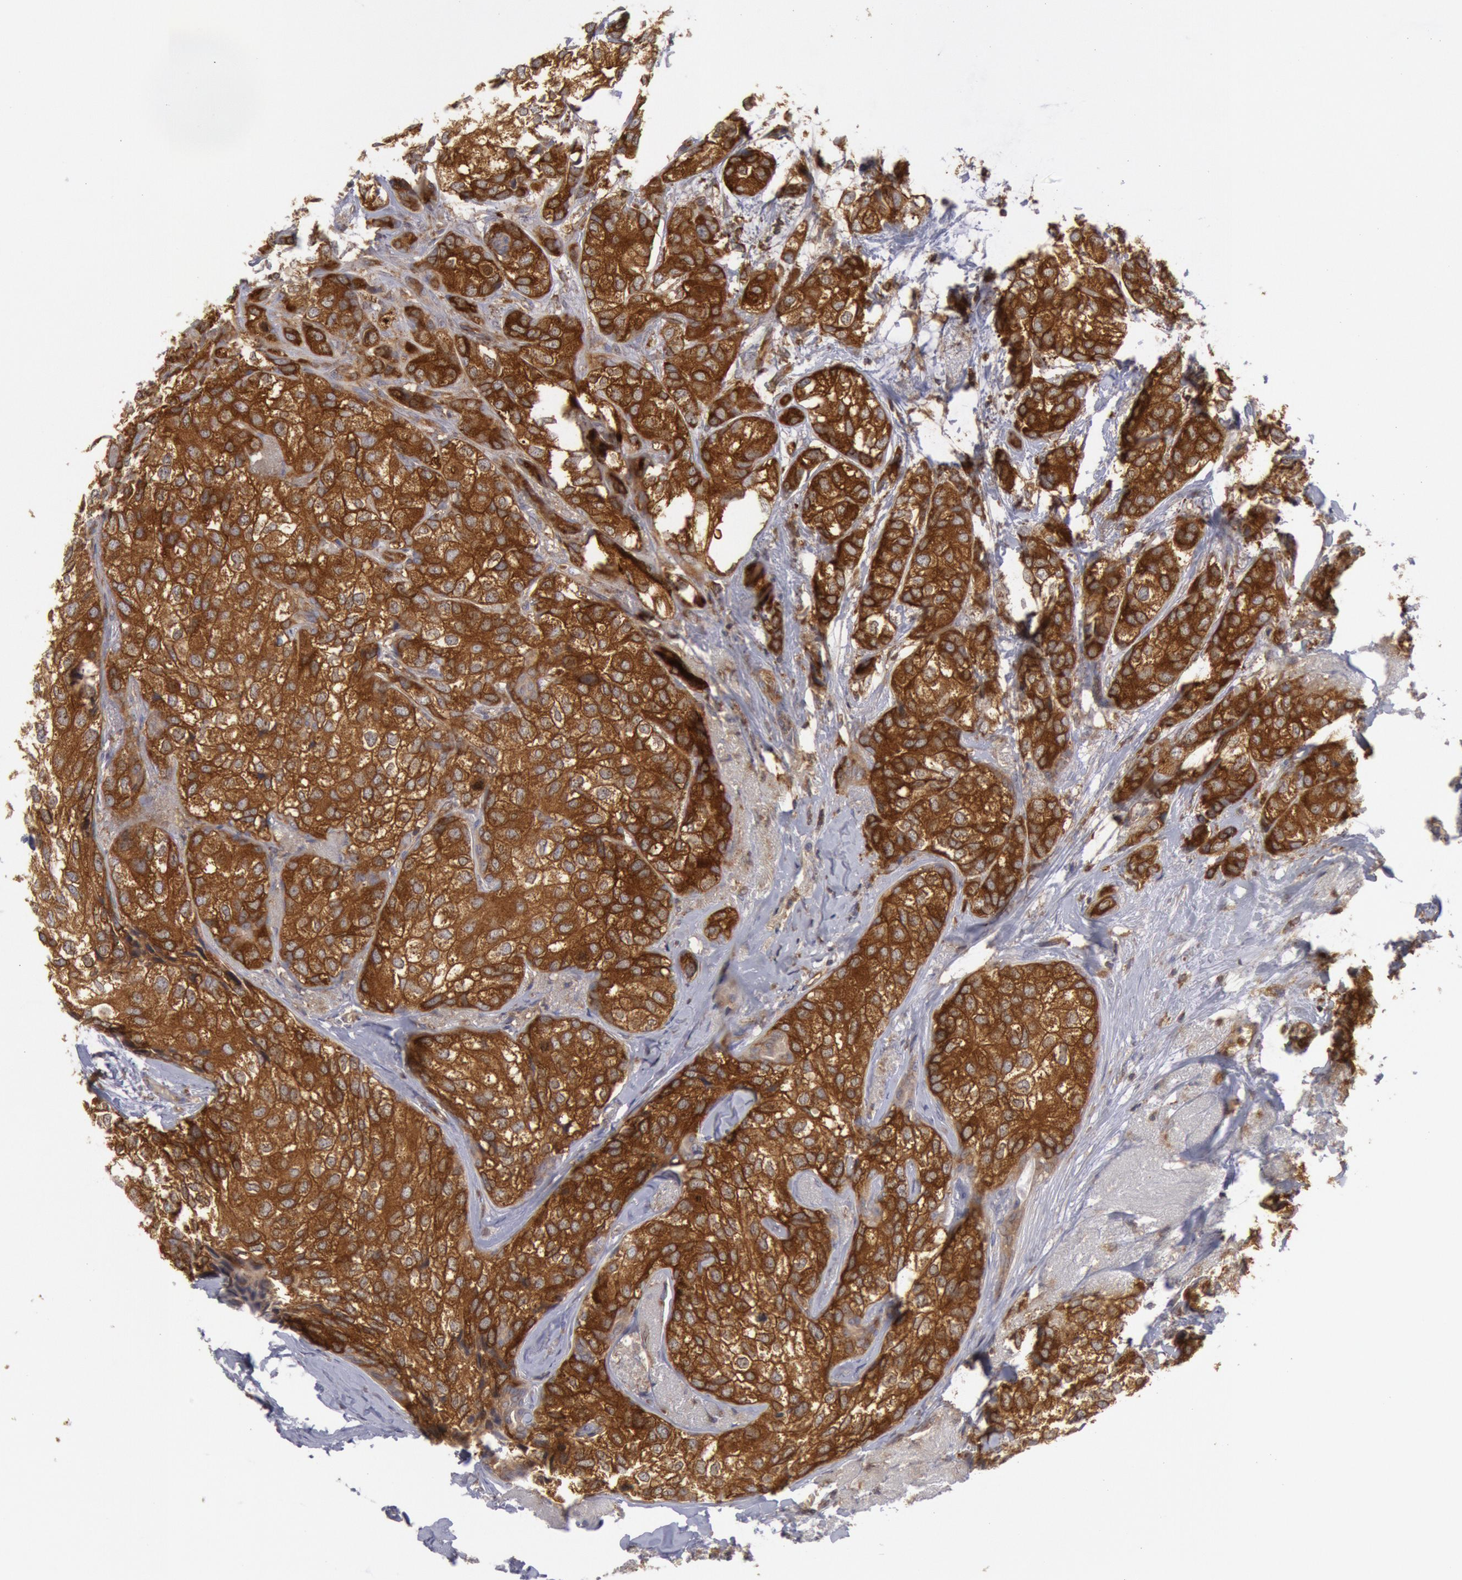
{"staining": {"intensity": "strong", "quantity": ">75%", "location": "cytoplasmic/membranous"}, "tissue": "breast cancer", "cell_type": "Tumor cells", "image_type": "cancer", "snomed": [{"axis": "morphology", "description": "Duct carcinoma"}, {"axis": "topography", "description": "Breast"}], "caption": "This histopathology image exhibits immunohistochemistry staining of human breast invasive ductal carcinoma, with high strong cytoplasmic/membranous positivity in about >75% of tumor cells.", "gene": "IKBKB", "patient": {"sex": "female", "age": 68}}